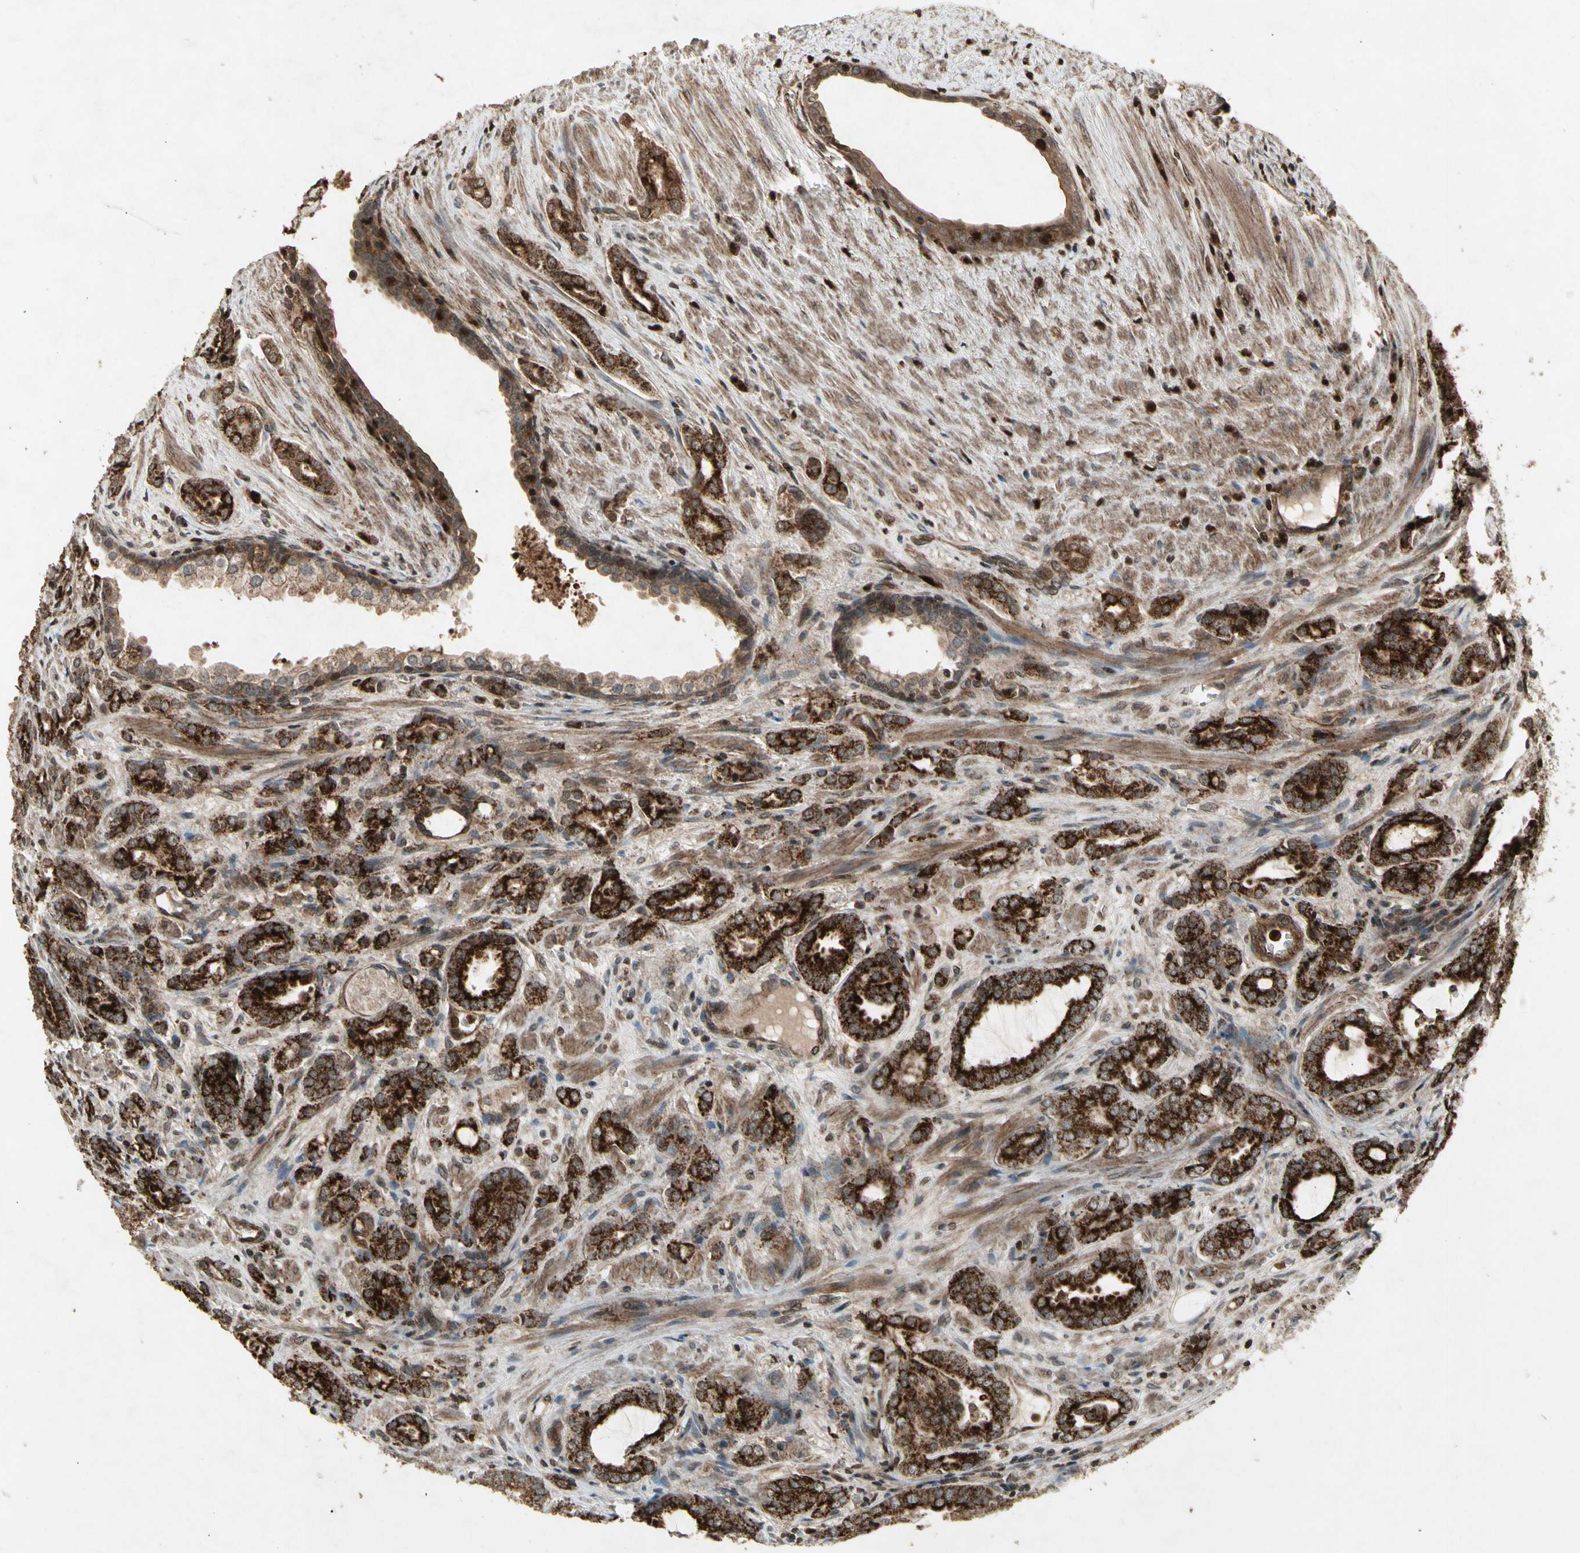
{"staining": {"intensity": "strong", "quantity": ">75%", "location": "cytoplasmic/membranous"}, "tissue": "prostate cancer", "cell_type": "Tumor cells", "image_type": "cancer", "snomed": [{"axis": "morphology", "description": "Adenocarcinoma, High grade"}, {"axis": "topography", "description": "Prostate"}], "caption": "Human adenocarcinoma (high-grade) (prostate) stained for a protein (brown) exhibits strong cytoplasmic/membranous positive positivity in approximately >75% of tumor cells.", "gene": "GLRX", "patient": {"sex": "male", "age": 64}}